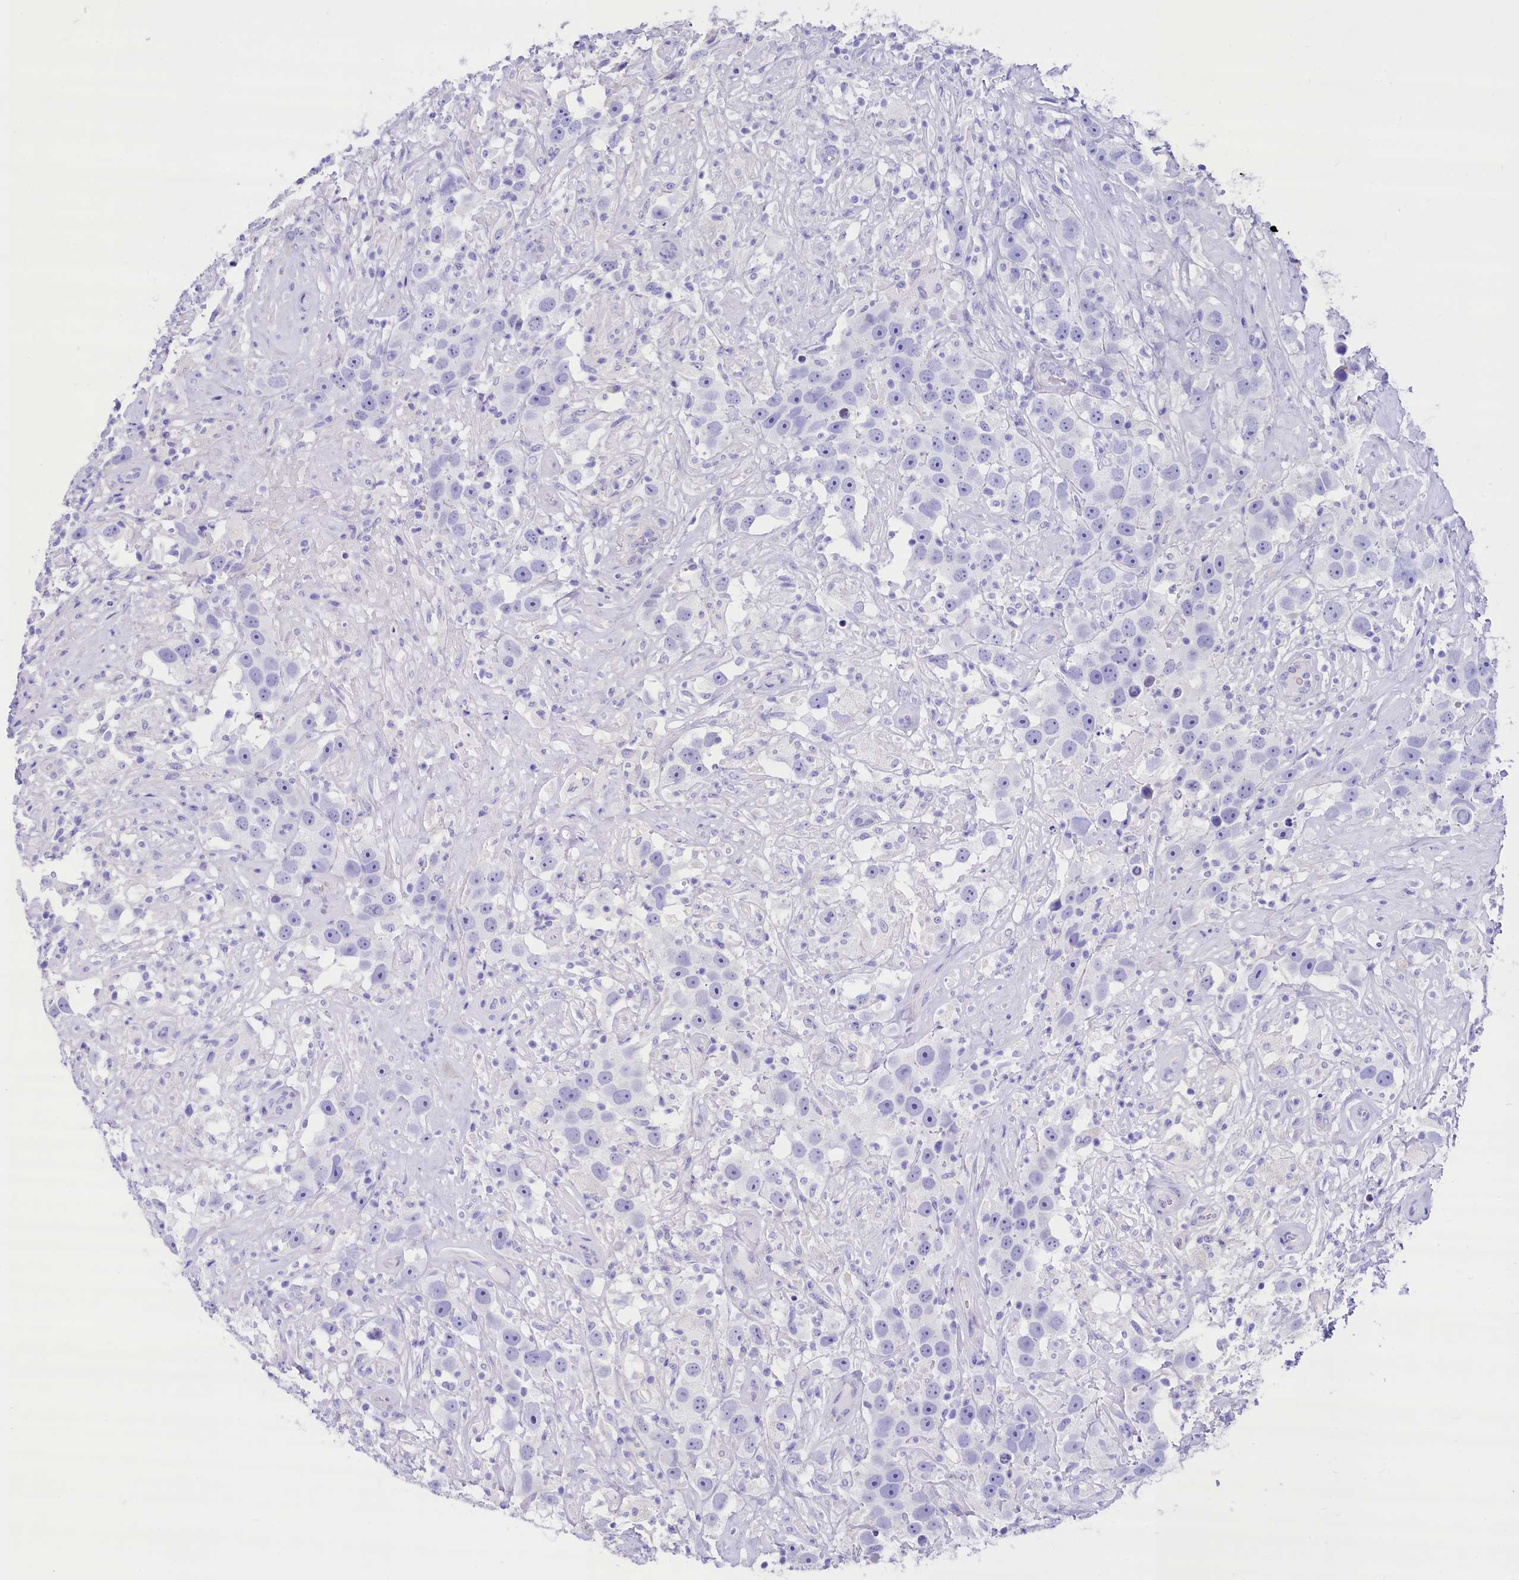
{"staining": {"intensity": "negative", "quantity": "none", "location": "none"}, "tissue": "testis cancer", "cell_type": "Tumor cells", "image_type": "cancer", "snomed": [{"axis": "morphology", "description": "Seminoma, NOS"}, {"axis": "topography", "description": "Testis"}], "caption": "High magnification brightfield microscopy of testis cancer stained with DAB (brown) and counterstained with hematoxylin (blue): tumor cells show no significant staining.", "gene": "RBP3", "patient": {"sex": "male", "age": 49}}